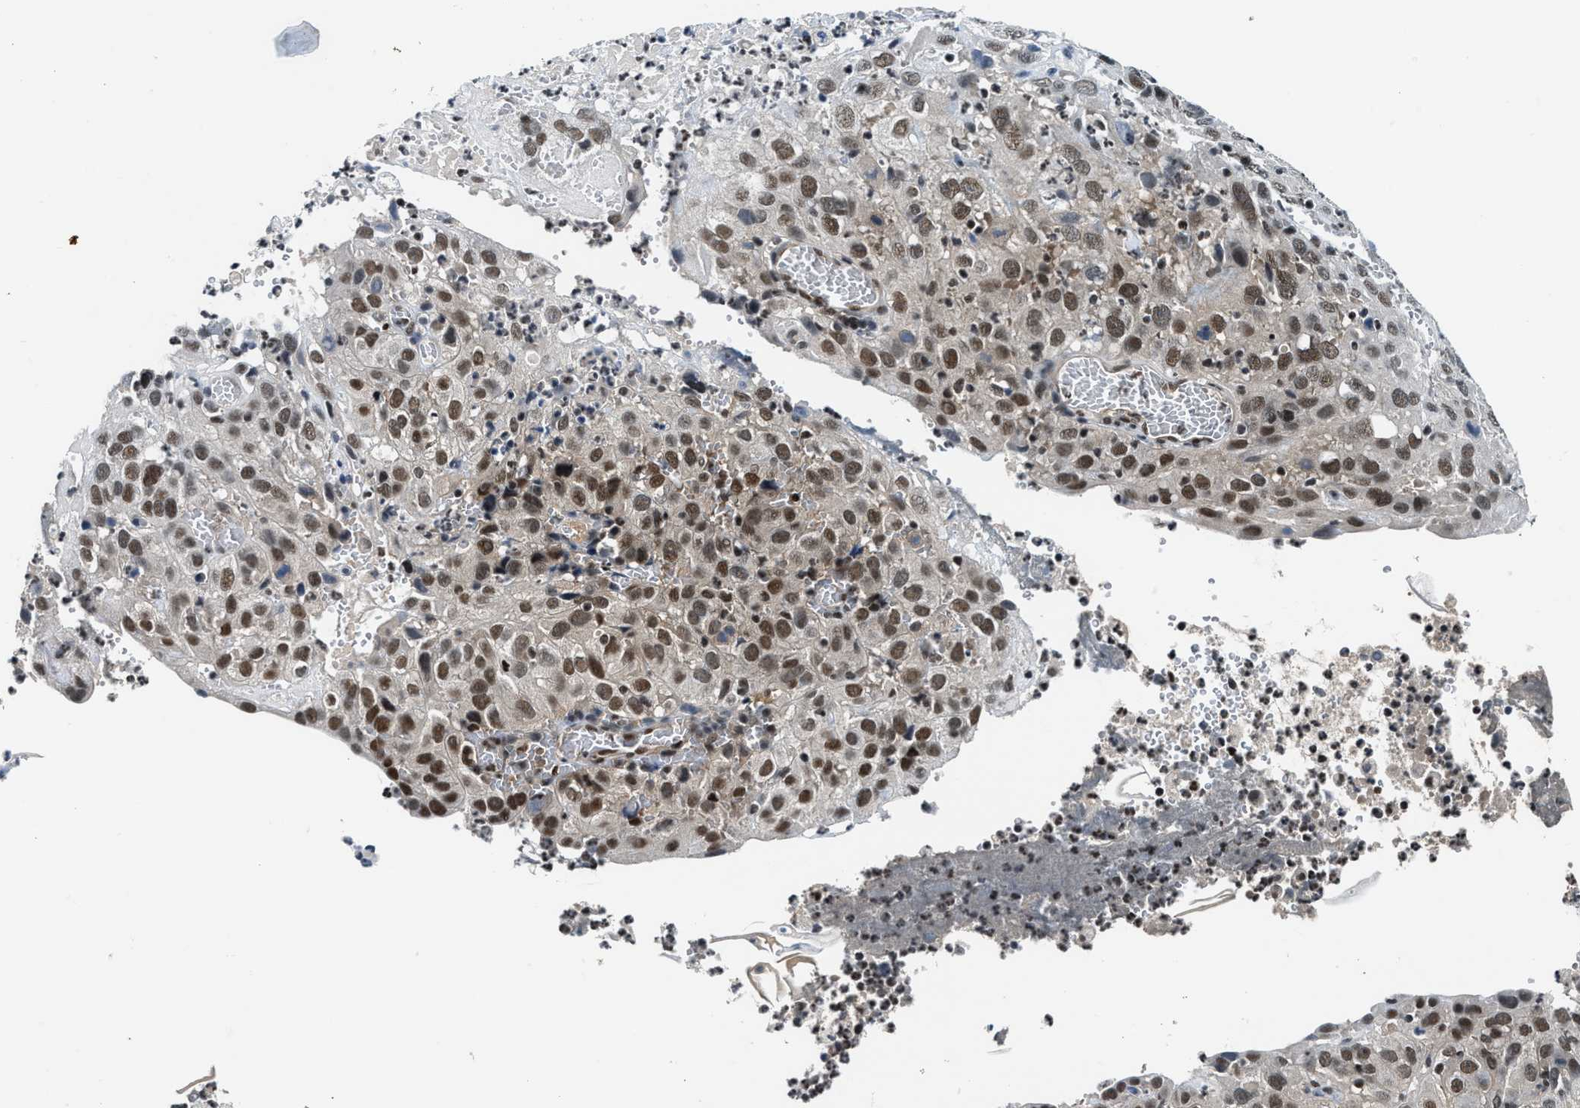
{"staining": {"intensity": "moderate", "quantity": ">75%", "location": "nuclear"}, "tissue": "cervical cancer", "cell_type": "Tumor cells", "image_type": "cancer", "snomed": [{"axis": "morphology", "description": "Squamous cell carcinoma, NOS"}, {"axis": "topography", "description": "Cervix"}], "caption": "Cervical squamous cell carcinoma tissue exhibits moderate nuclear staining in about >75% of tumor cells Using DAB (brown) and hematoxylin (blue) stains, captured at high magnification using brightfield microscopy.", "gene": "NCOA1", "patient": {"sex": "female", "age": 32}}